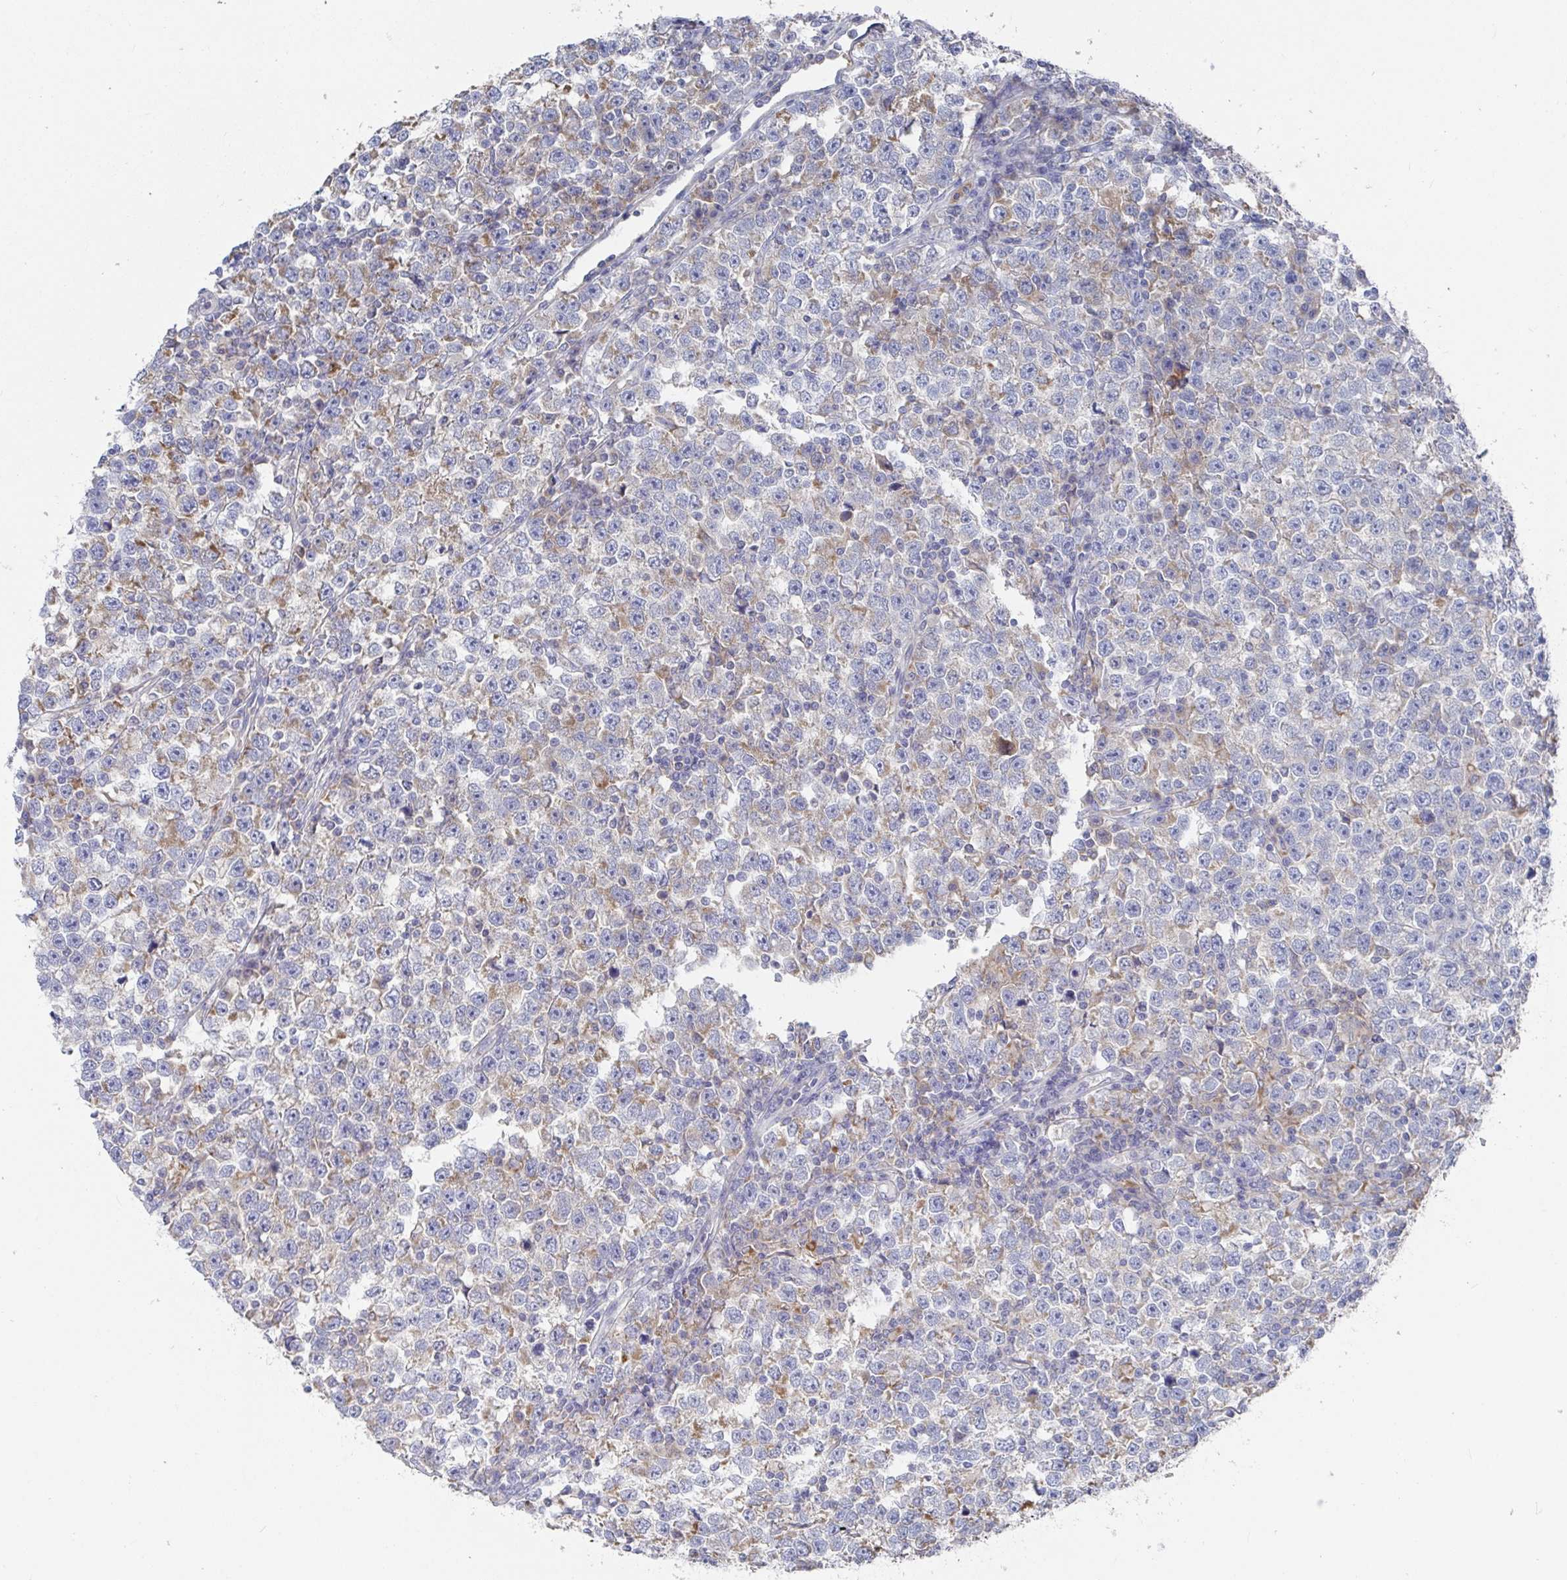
{"staining": {"intensity": "weak", "quantity": "25%-75%", "location": "cytoplasmic/membranous"}, "tissue": "testis cancer", "cell_type": "Tumor cells", "image_type": "cancer", "snomed": [{"axis": "morphology", "description": "Seminoma, NOS"}, {"axis": "topography", "description": "Testis"}], "caption": "Testis cancer stained for a protein displays weak cytoplasmic/membranous positivity in tumor cells.", "gene": "GPR148", "patient": {"sex": "male", "age": 43}}